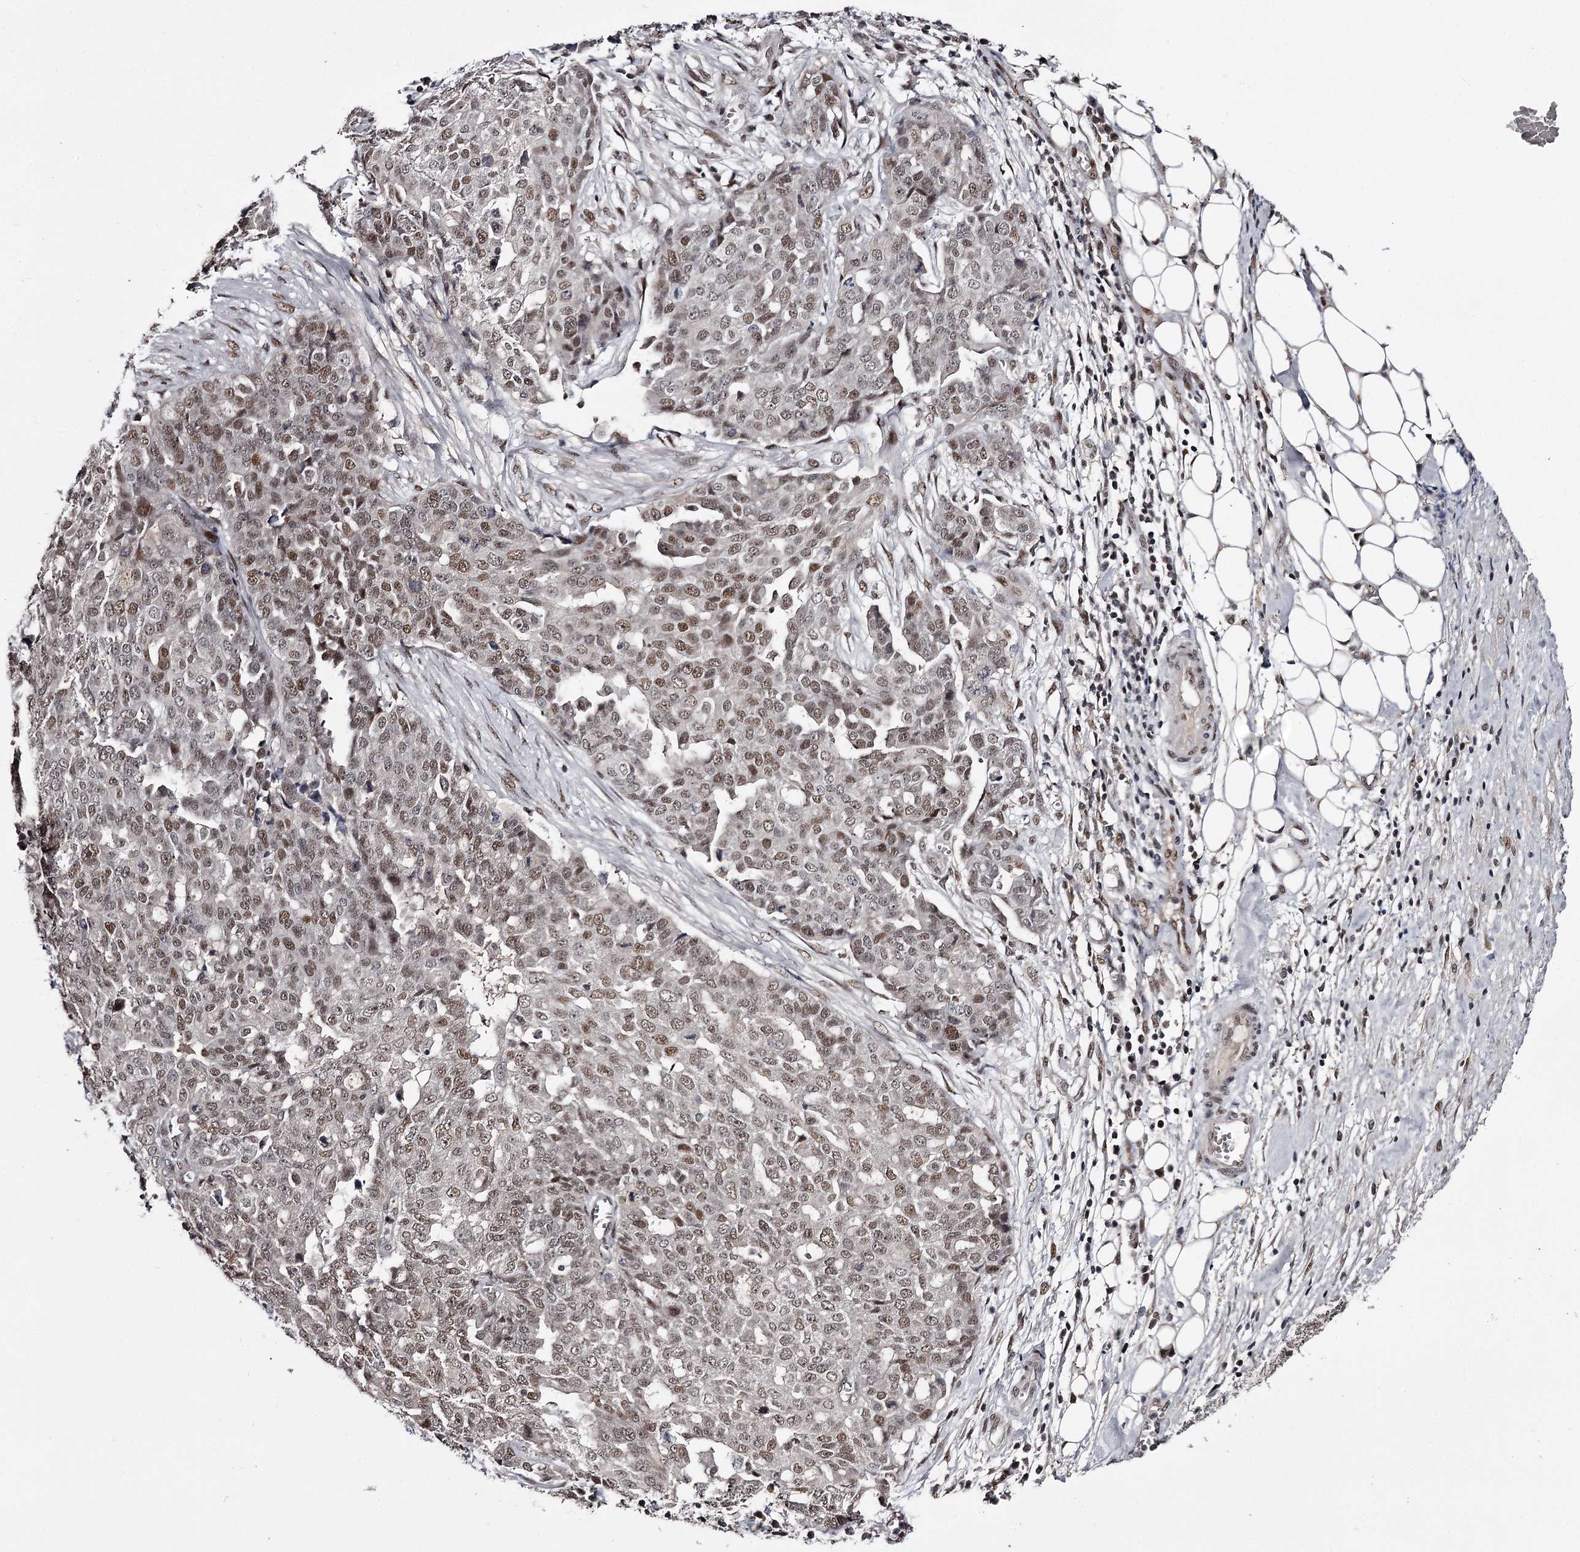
{"staining": {"intensity": "moderate", "quantity": ">75%", "location": "nuclear"}, "tissue": "ovarian cancer", "cell_type": "Tumor cells", "image_type": "cancer", "snomed": [{"axis": "morphology", "description": "Cystadenocarcinoma, serous, NOS"}, {"axis": "topography", "description": "Soft tissue"}, {"axis": "topography", "description": "Ovary"}], "caption": "Immunohistochemistry micrograph of ovarian cancer stained for a protein (brown), which reveals medium levels of moderate nuclear positivity in about >75% of tumor cells.", "gene": "TTC33", "patient": {"sex": "female", "age": 57}}